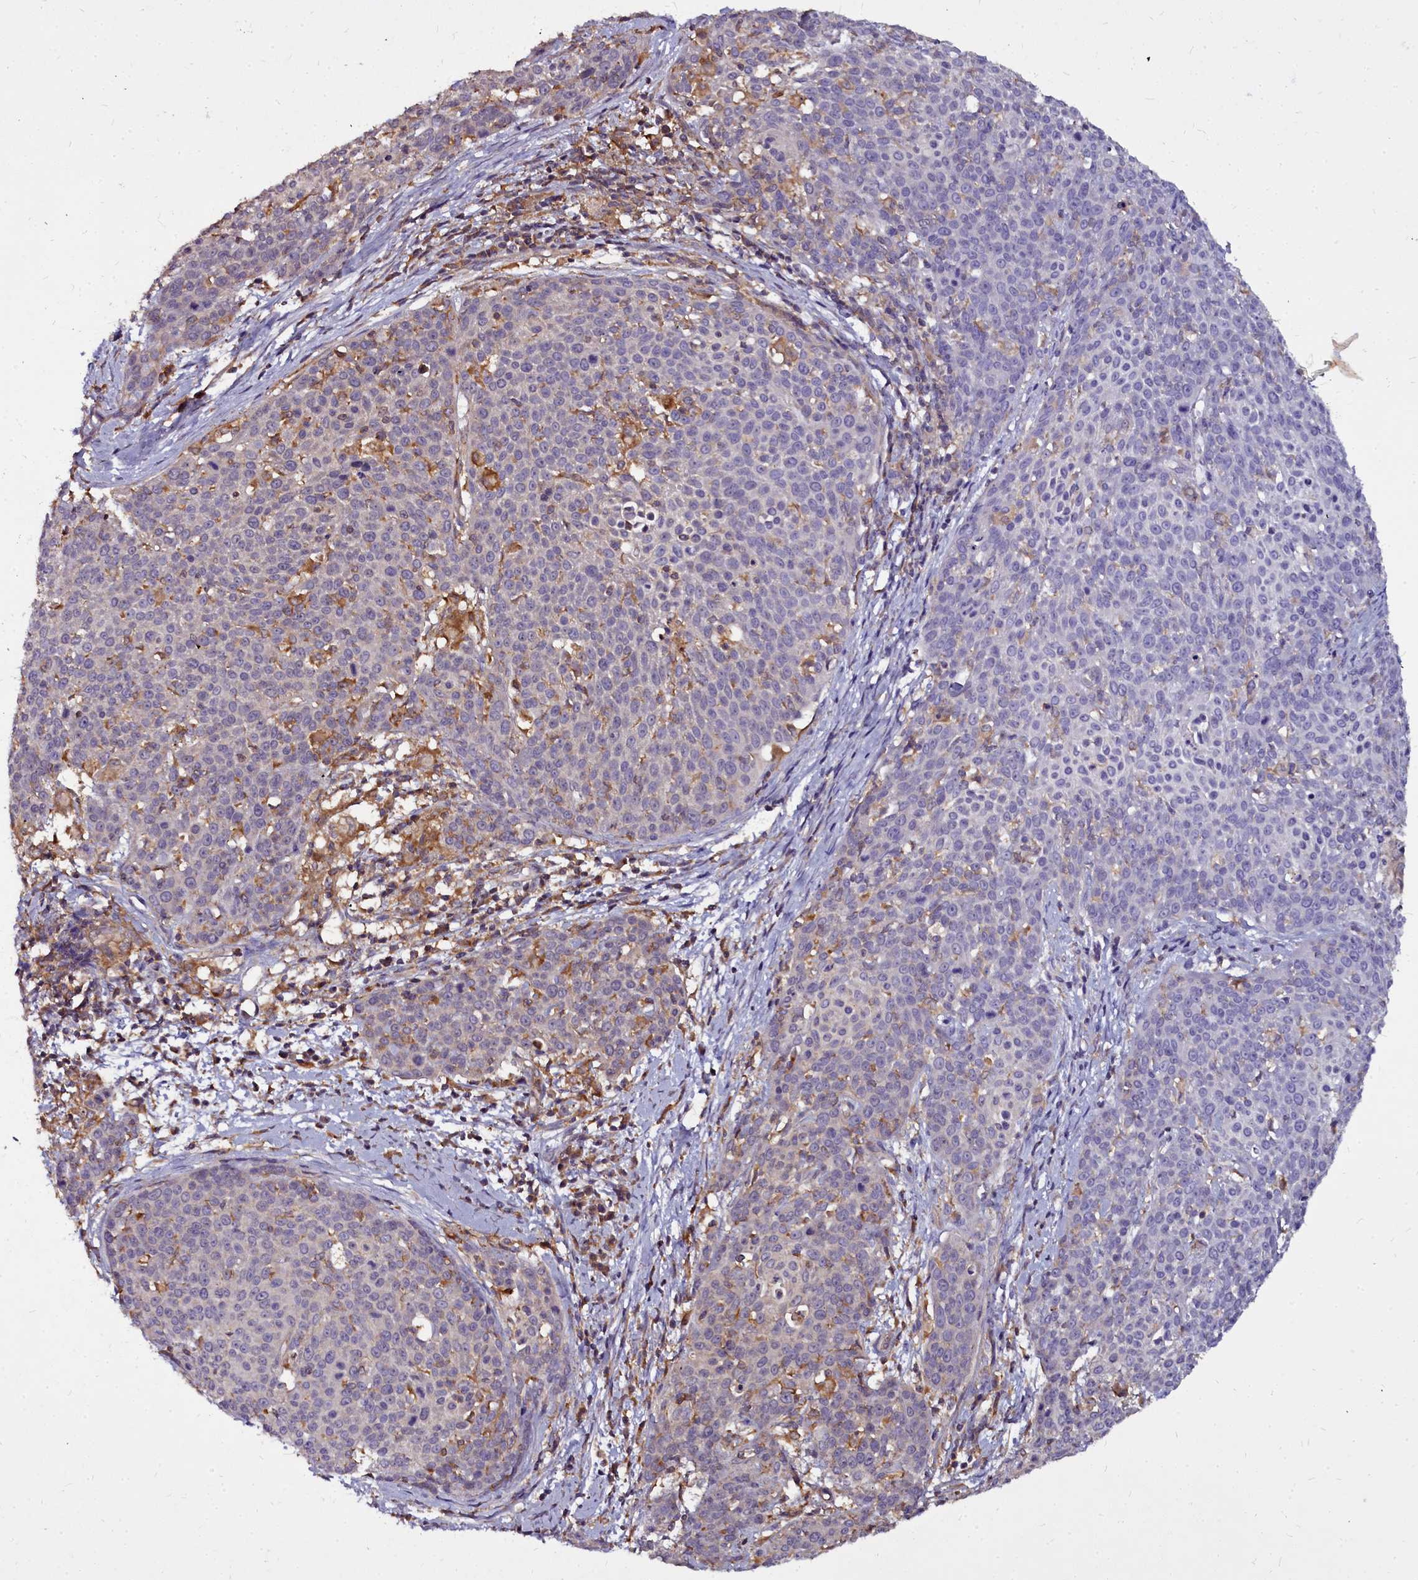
{"staining": {"intensity": "negative", "quantity": "none", "location": "none"}, "tissue": "cervical cancer", "cell_type": "Tumor cells", "image_type": "cancer", "snomed": [{"axis": "morphology", "description": "Squamous cell carcinoma, NOS"}, {"axis": "topography", "description": "Cervix"}], "caption": "Immunohistochemistry (IHC) micrograph of neoplastic tissue: squamous cell carcinoma (cervical) stained with DAB (3,3'-diaminobenzidine) shows no significant protein expression in tumor cells.", "gene": "NCKAP1L", "patient": {"sex": "female", "age": 38}}